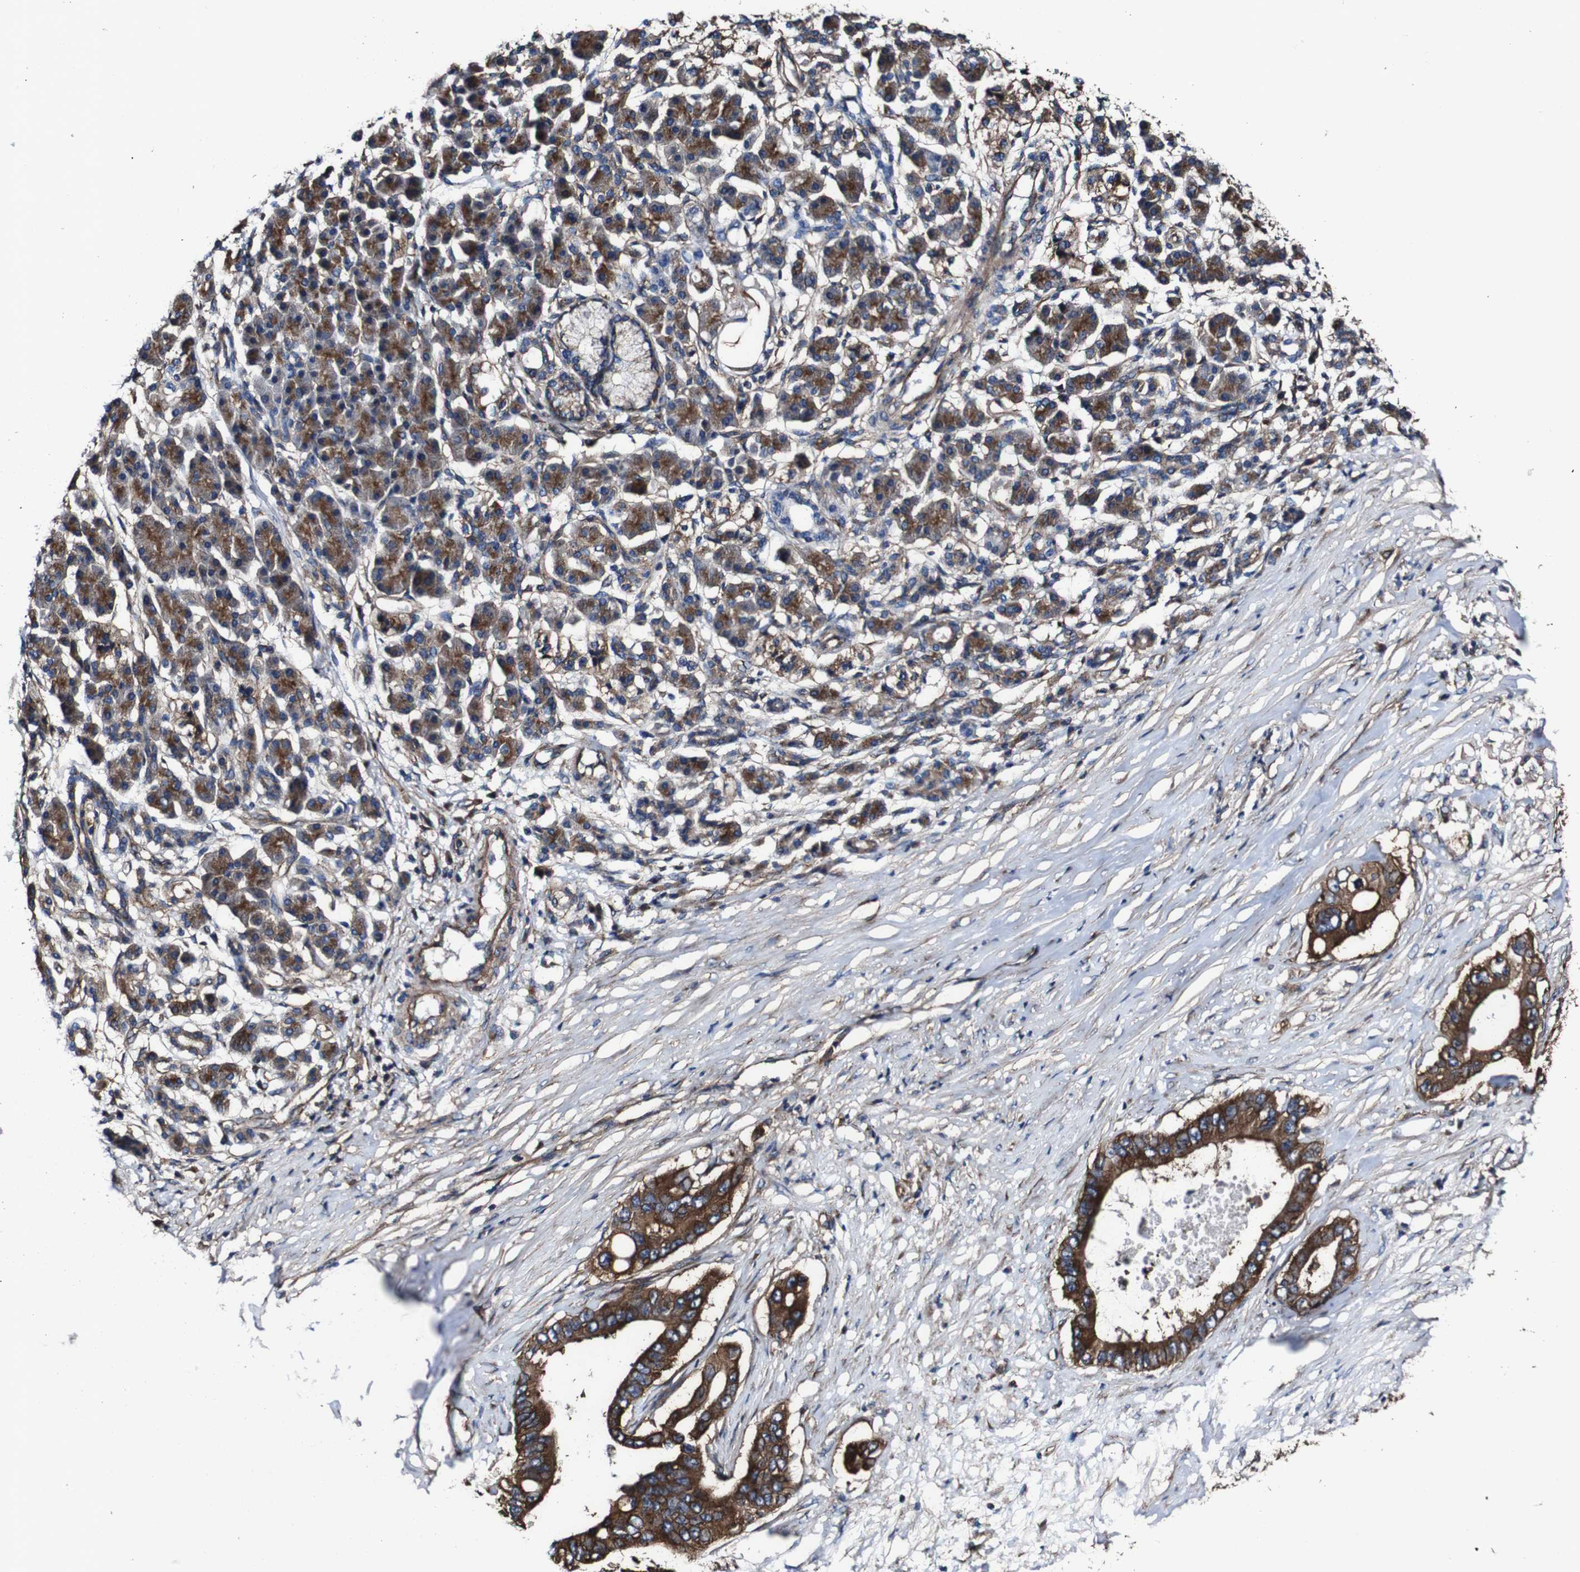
{"staining": {"intensity": "strong", "quantity": "25%-75%", "location": "cytoplasmic/membranous"}, "tissue": "pancreatic cancer", "cell_type": "Tumor cells", "image_type": "cancer", "snomed": [{"axis": "morphology", "description": "Adenocarcinoma, NOS"}, {"axis": "topography", "description": "Pancreas"}], "caption": "The immunohistochemical stain highlights strong cytoplasmic/membranous staining in tumor cells of pancreatic adenocarcinoma tissue.", "gene": "CSF1R", "patient": {"sex": "male", "age": 77}}